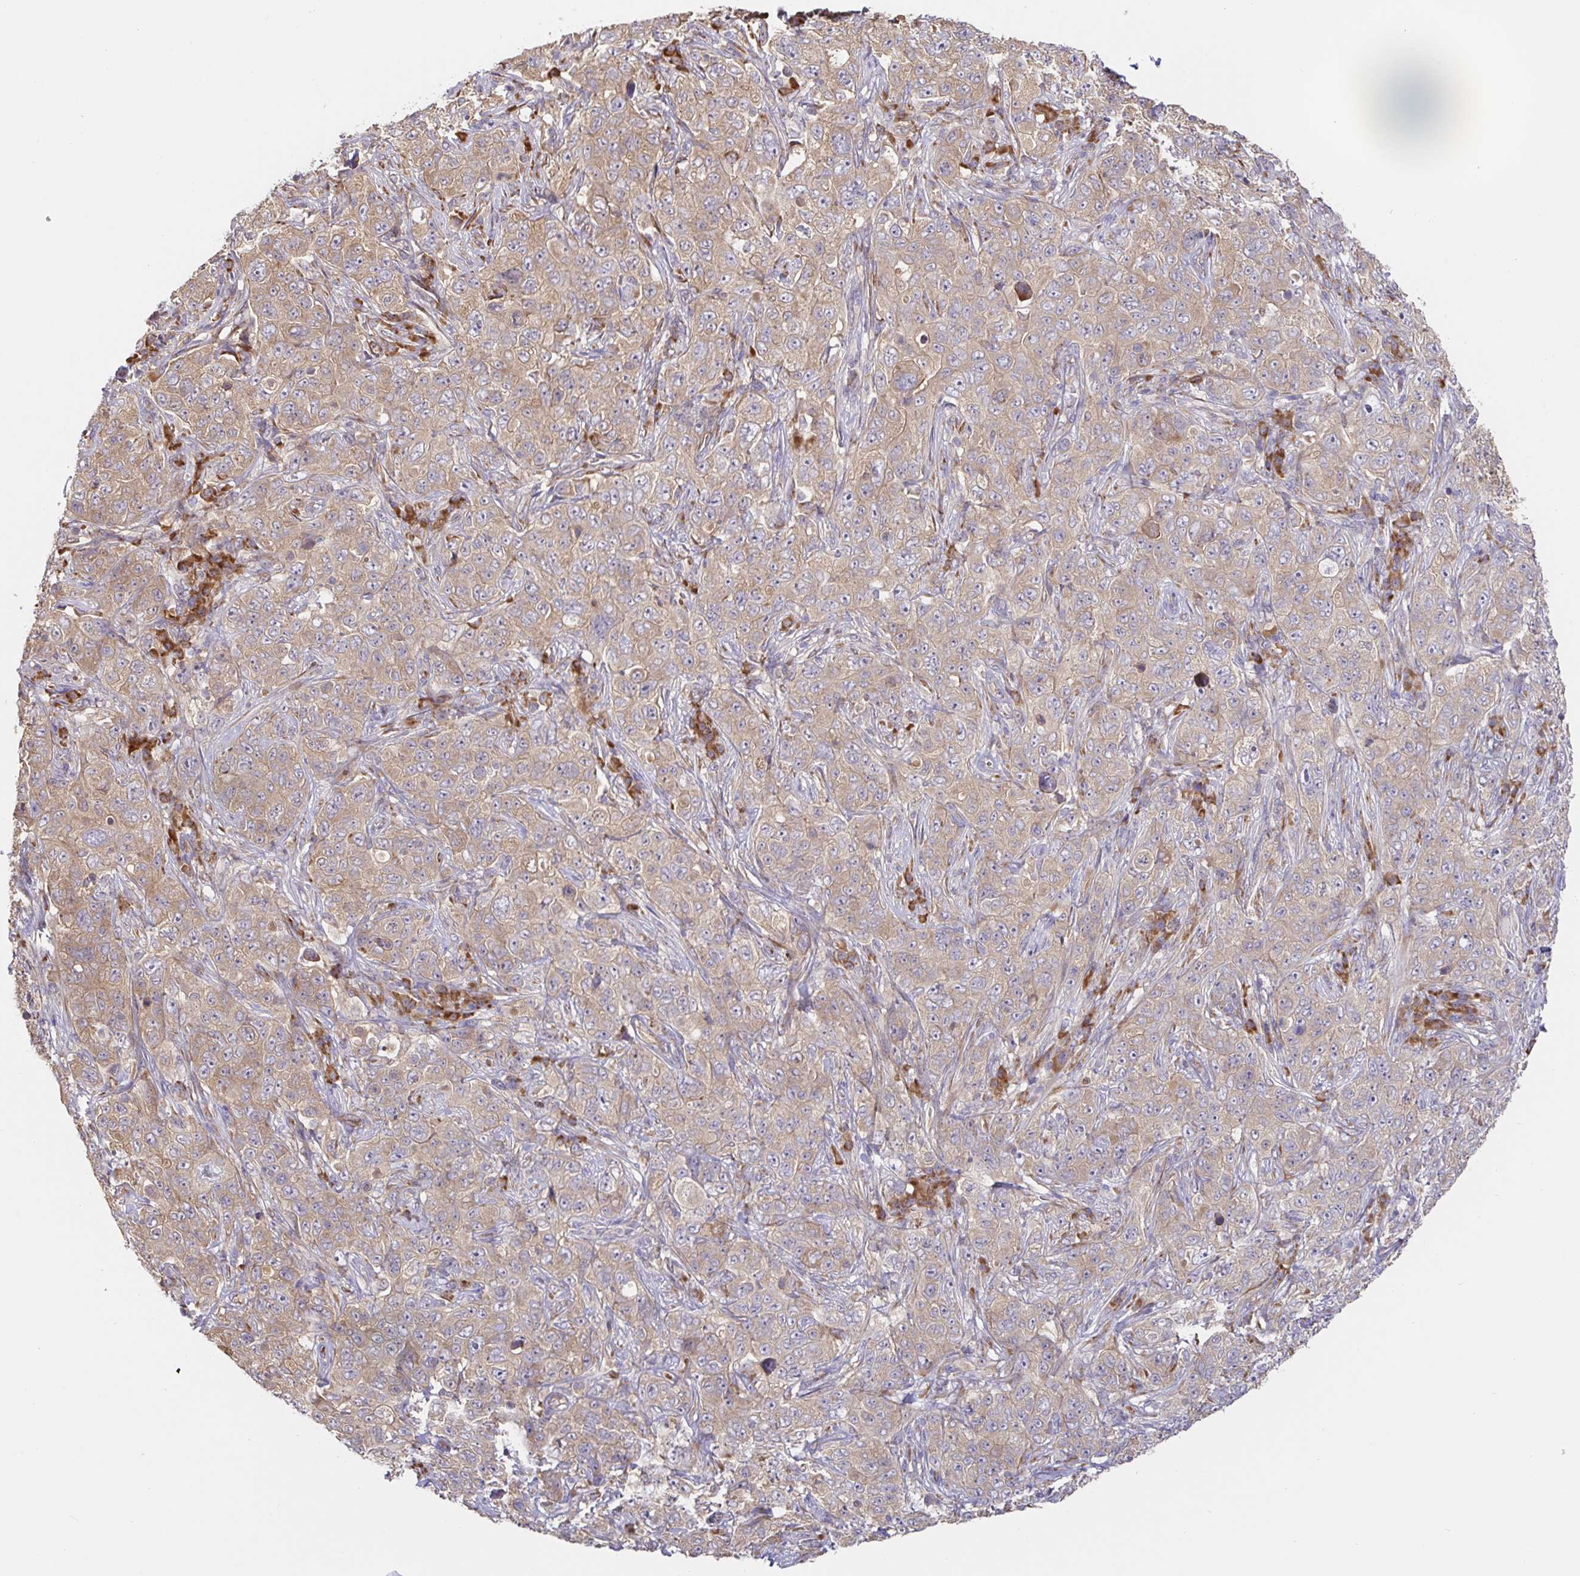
{"staining": {"intensity": "weak", "quantity": ">75%", "location": "cytoplasmic/membranous"}, "tissue": "pancreatic cancer", "cell_type": "Tumor cells", "image_type": "cancer", "snomed": [{"axis": "morphology", "description": "Adenocarcinoma, NOS"}, {"axis": "topography", "description": "Pancreas"}], "caption": "High-magnification brightfield microscopy of adenocarcinoma (pancreatic) stained with DAB (brown) and counterstained with hematoxylin (blue). tumor cells exhibit weak cytoplasmic/membranous staining is identified in about>75% of cells.", "gene": "PDPK1", "patient": {"sex": "male", "age": 68}}